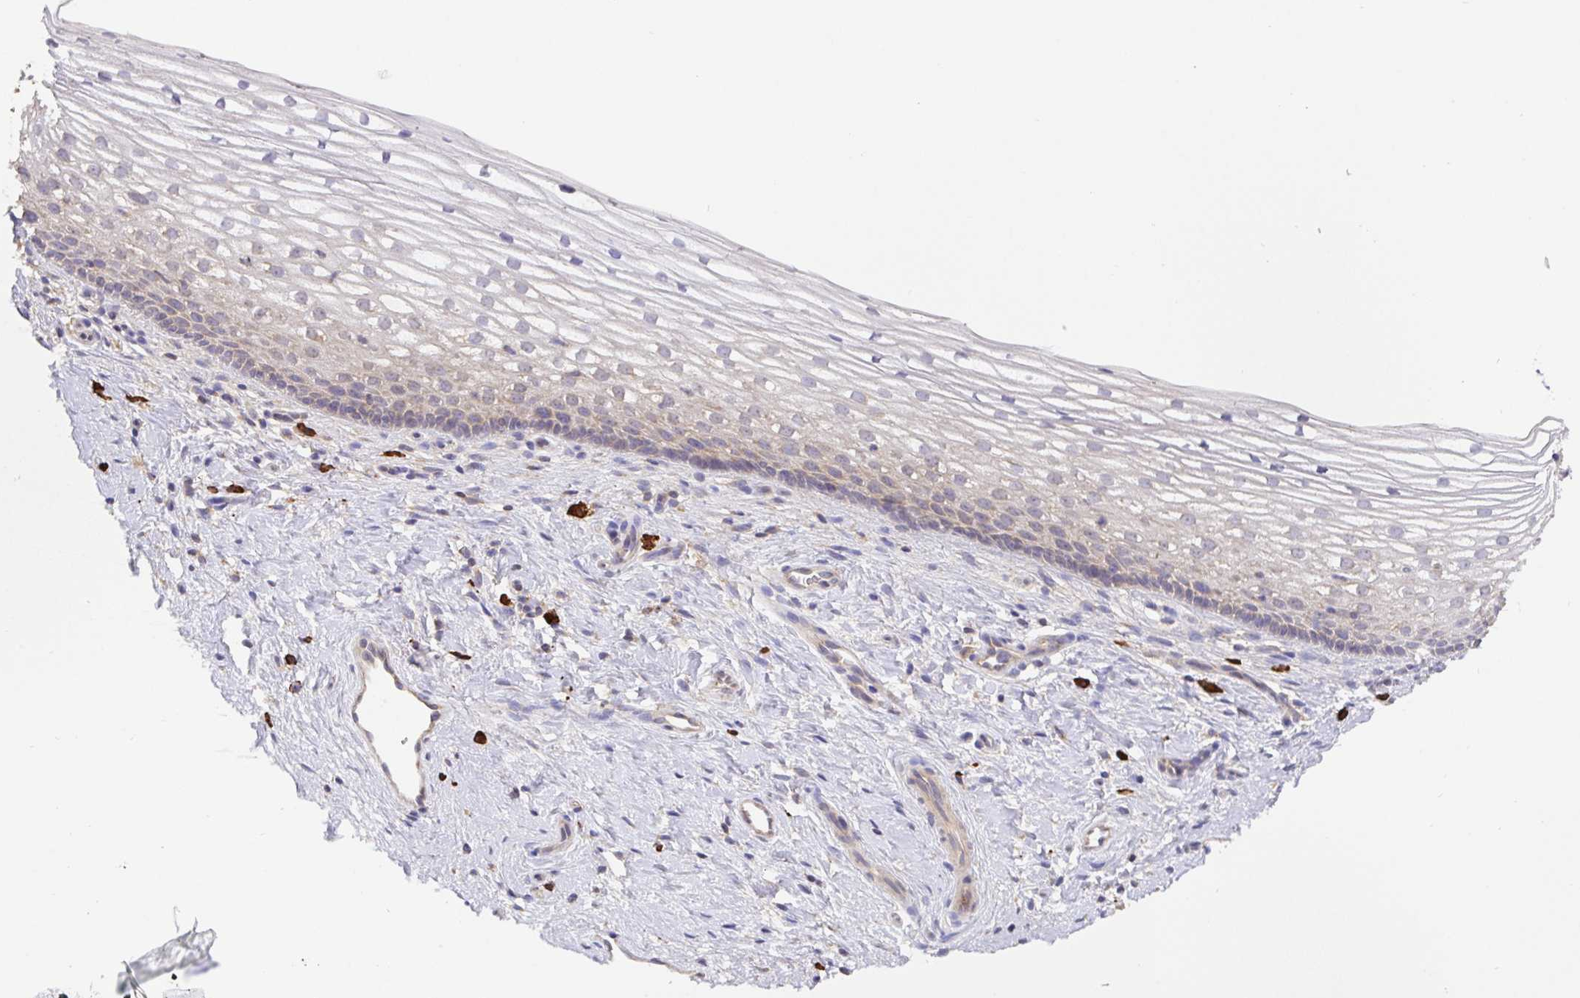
{"staining": {"intensity": "weak", "quantity": "<25%", "location": "cytoplasmic/membranous"}, "tissue": "vagina", "cell_type": "Squamous epithelial cells", "image_type": "normal", "snomed": [{"axis": "morphology", "description": "Normal tissue, NOS"}, {"axis": "topography", "description": "Vagina"}], "caption": "A high-resolution micrograph shows immunohistochemistry staining of benign vagina, which exhibits no significant expression in squamous epithelial cells.", "gene": "HAGH", "patient": {"sex": "female", "age": 51}}